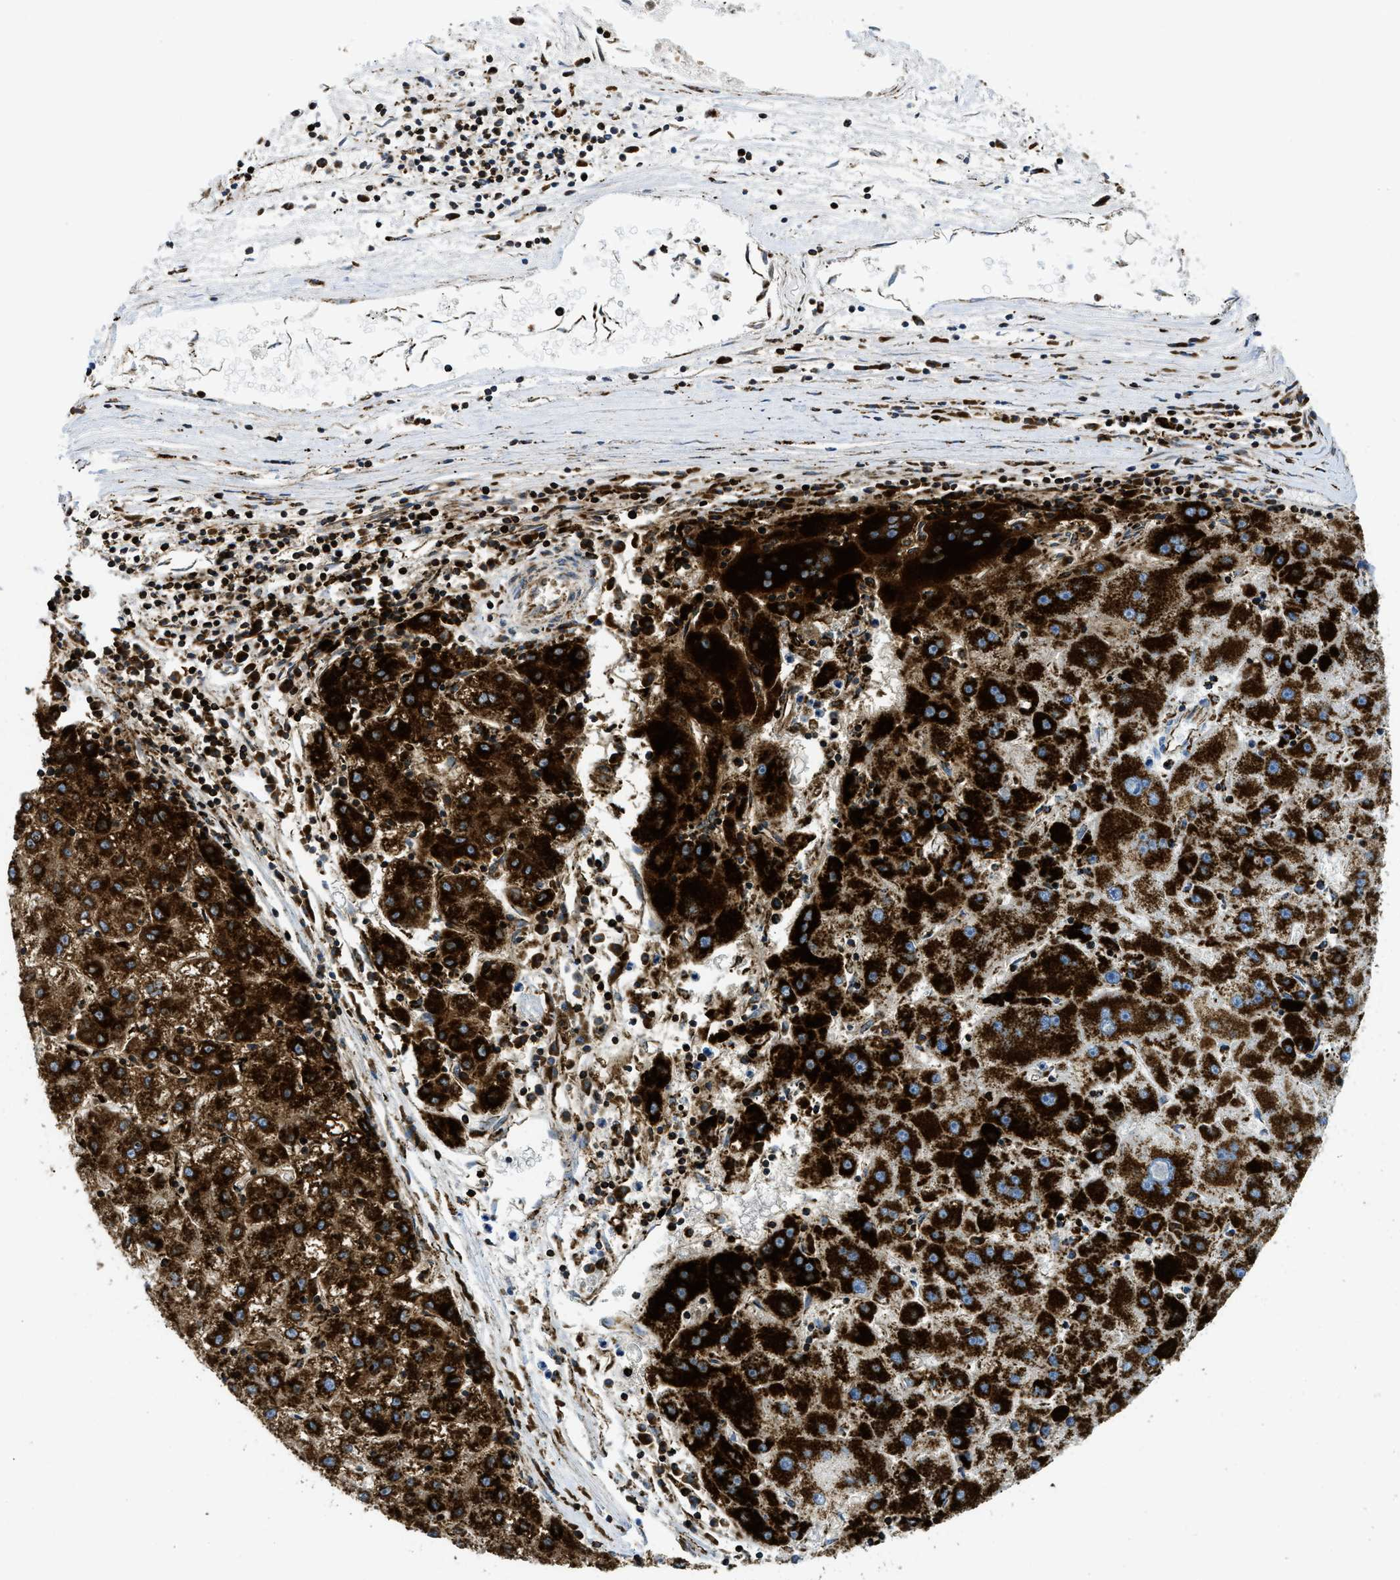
{"staining": {"intensity": "strong", "quantity": ">75%", "location": "cytoplasmic/membranous"}, "tissue": "liver cancer", "cell_type": "Tumor cells", "image_type": "cancer", "snomed": [{"axis": "morphology", "description": "Carcinoma, Hepatocellular, NOS"}, {"axis": "topography", "description": "Liver"}], "caption": "High-magnification brightfield microscopy of hepatocellular carcinoma (liver) stained with DAB (3,3'-diaminobenzidine) (brown) and counterstained with hematoxylin (blue). tumor cells exhibit strong cytoplasmic/membranous staining is seen in about>75% of cells. Immunohistochemistry stains the protein of interest in brown and the nuclei are stained blue.", "gene": "SQOR", "patient": {"sex": "male", "age": 72}}